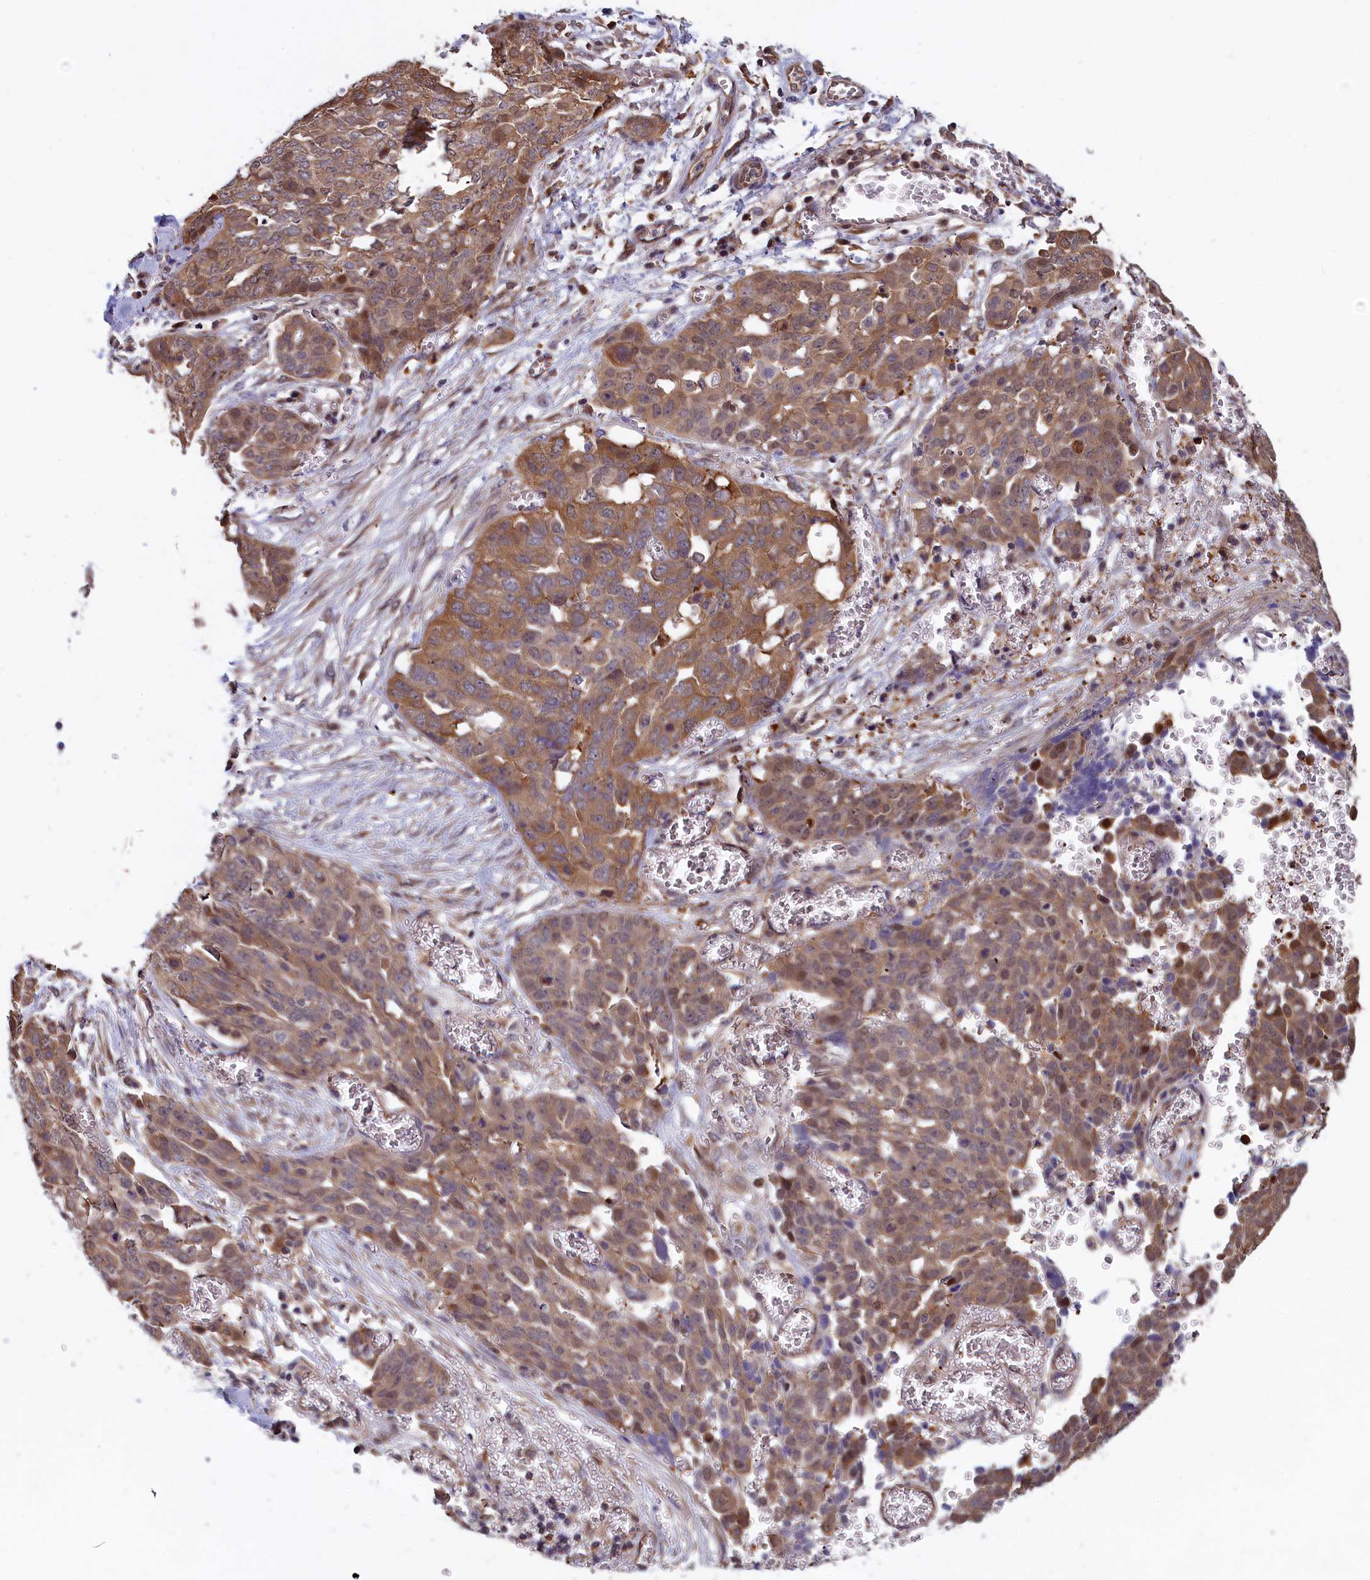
{"staining": {"intensity": "moderate", "quantity": ">75%", "location": "cytoplasmic/membranous"}, "tissue": "ovarian cancer", "cell_type": "Tumor cells", "image_type": "cancer", "snomed": [{"axis": "morphology", "description": "Cystadenocarcinoma, serous, NOS"}, {"axis": "topography", "description": "Soft tissue"}, {"axis": "topography", "description": "Ovary"}], "caption": "Immunohistochemical staining of ovarian cancer displays medium levels of moderate cytoplasmic/membranous staining in about >75% of tumor cells.", "gene": "ABCC8", "patient": {"sex": "female", "age": 57}}